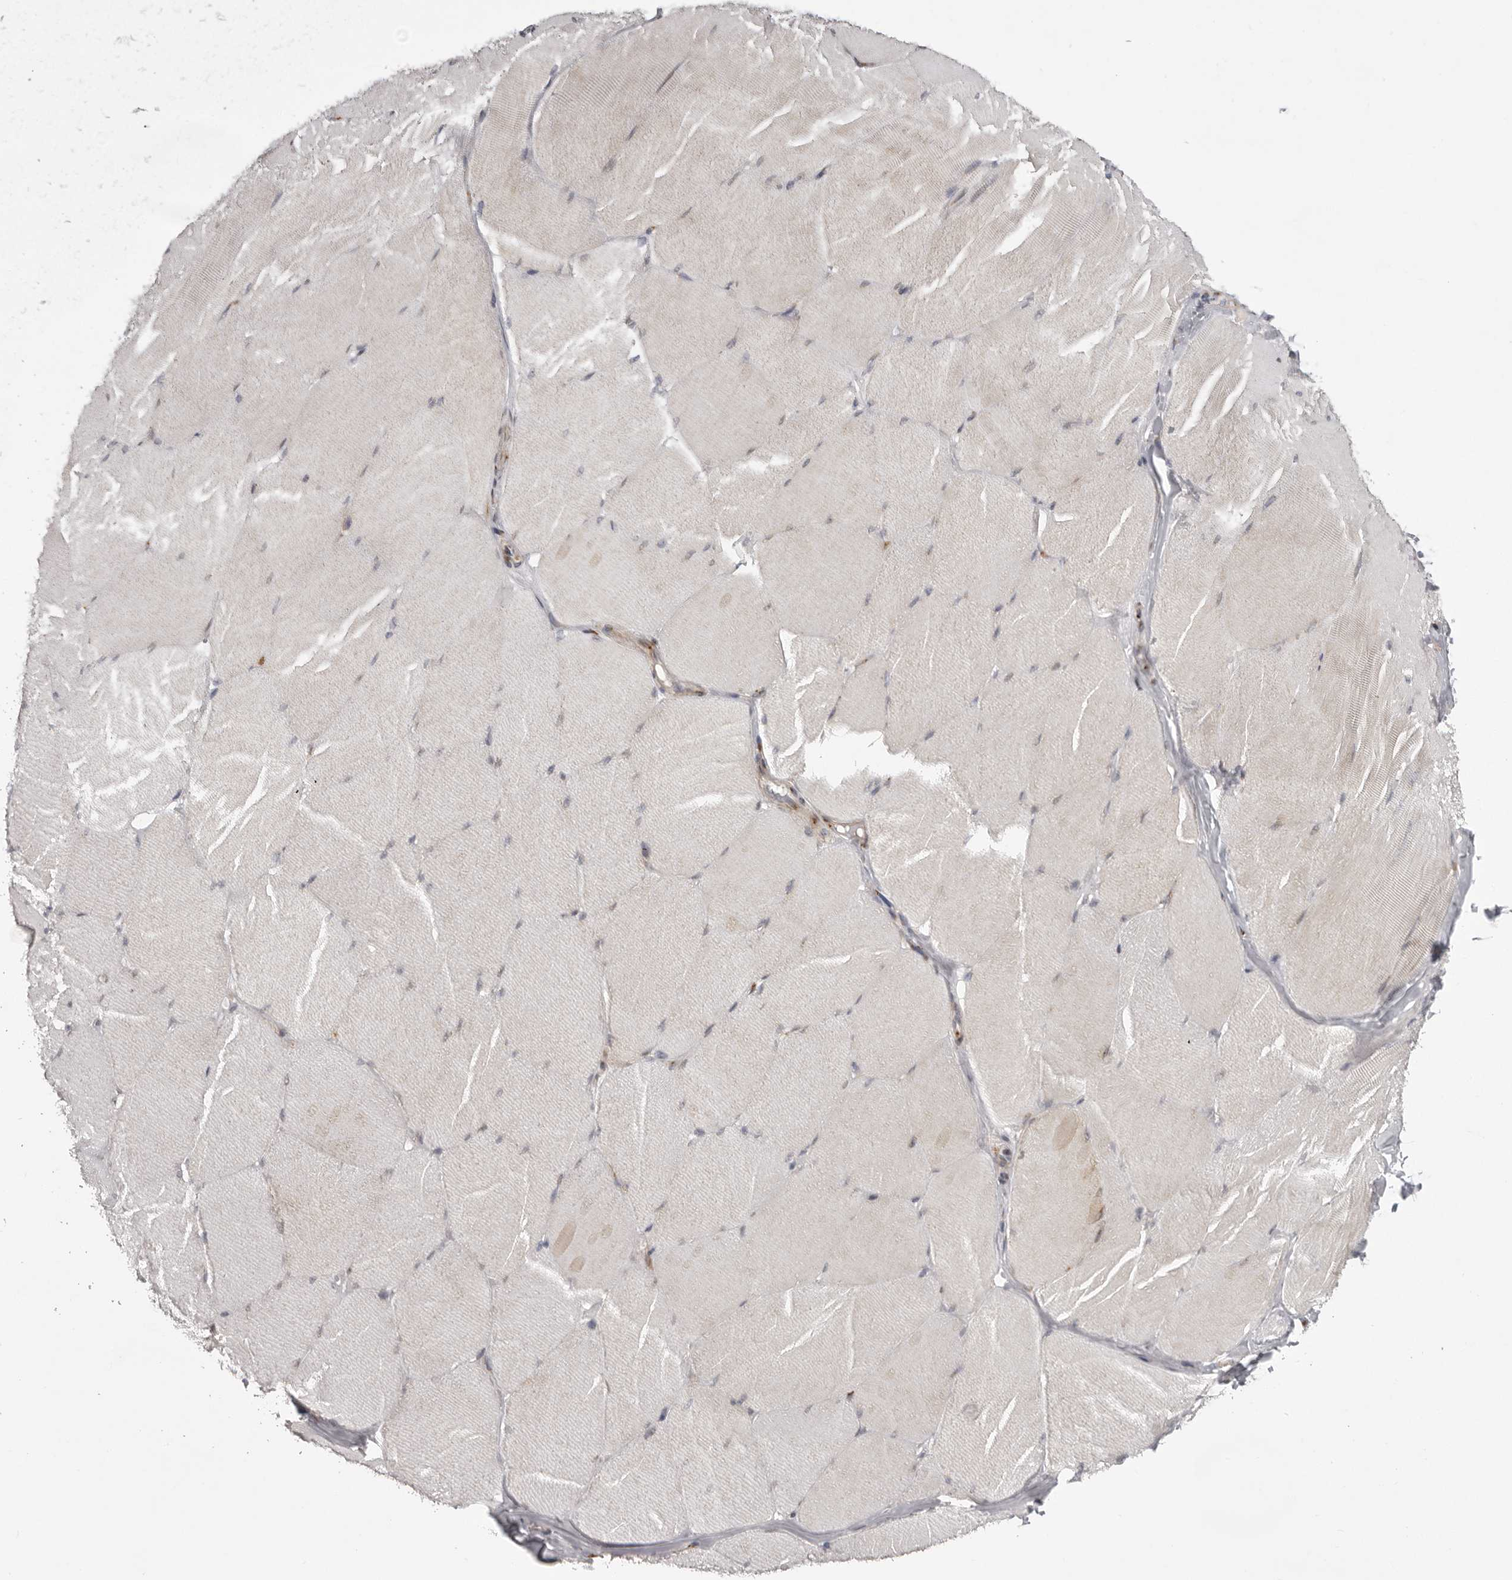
{"staining": {"intensity": "negative", "quantity": "none", "location": "none"}, "tissue": "skeletal muscle", "cell_type": "Myocytes", "image_type": "normal", "snomed": [{"axis": "morphology", "description": "Normal tissue, NOS"}, {"axis": "topography", "description": "Skin"}, {"axis": "topography", "description": "Skeletal muscle"}], "caption": "Immunohistochemistry (IHC) of unremarkable human skeletal muscle shows no staining in myocytes. The staining was performed using DAB to visualize the protein expression in brown, while the nuclei were stained in blue with hematoxylin (Magnification: 20x).", "gene": "WDR47", "patient": {"sex": "male", "age": 83}}